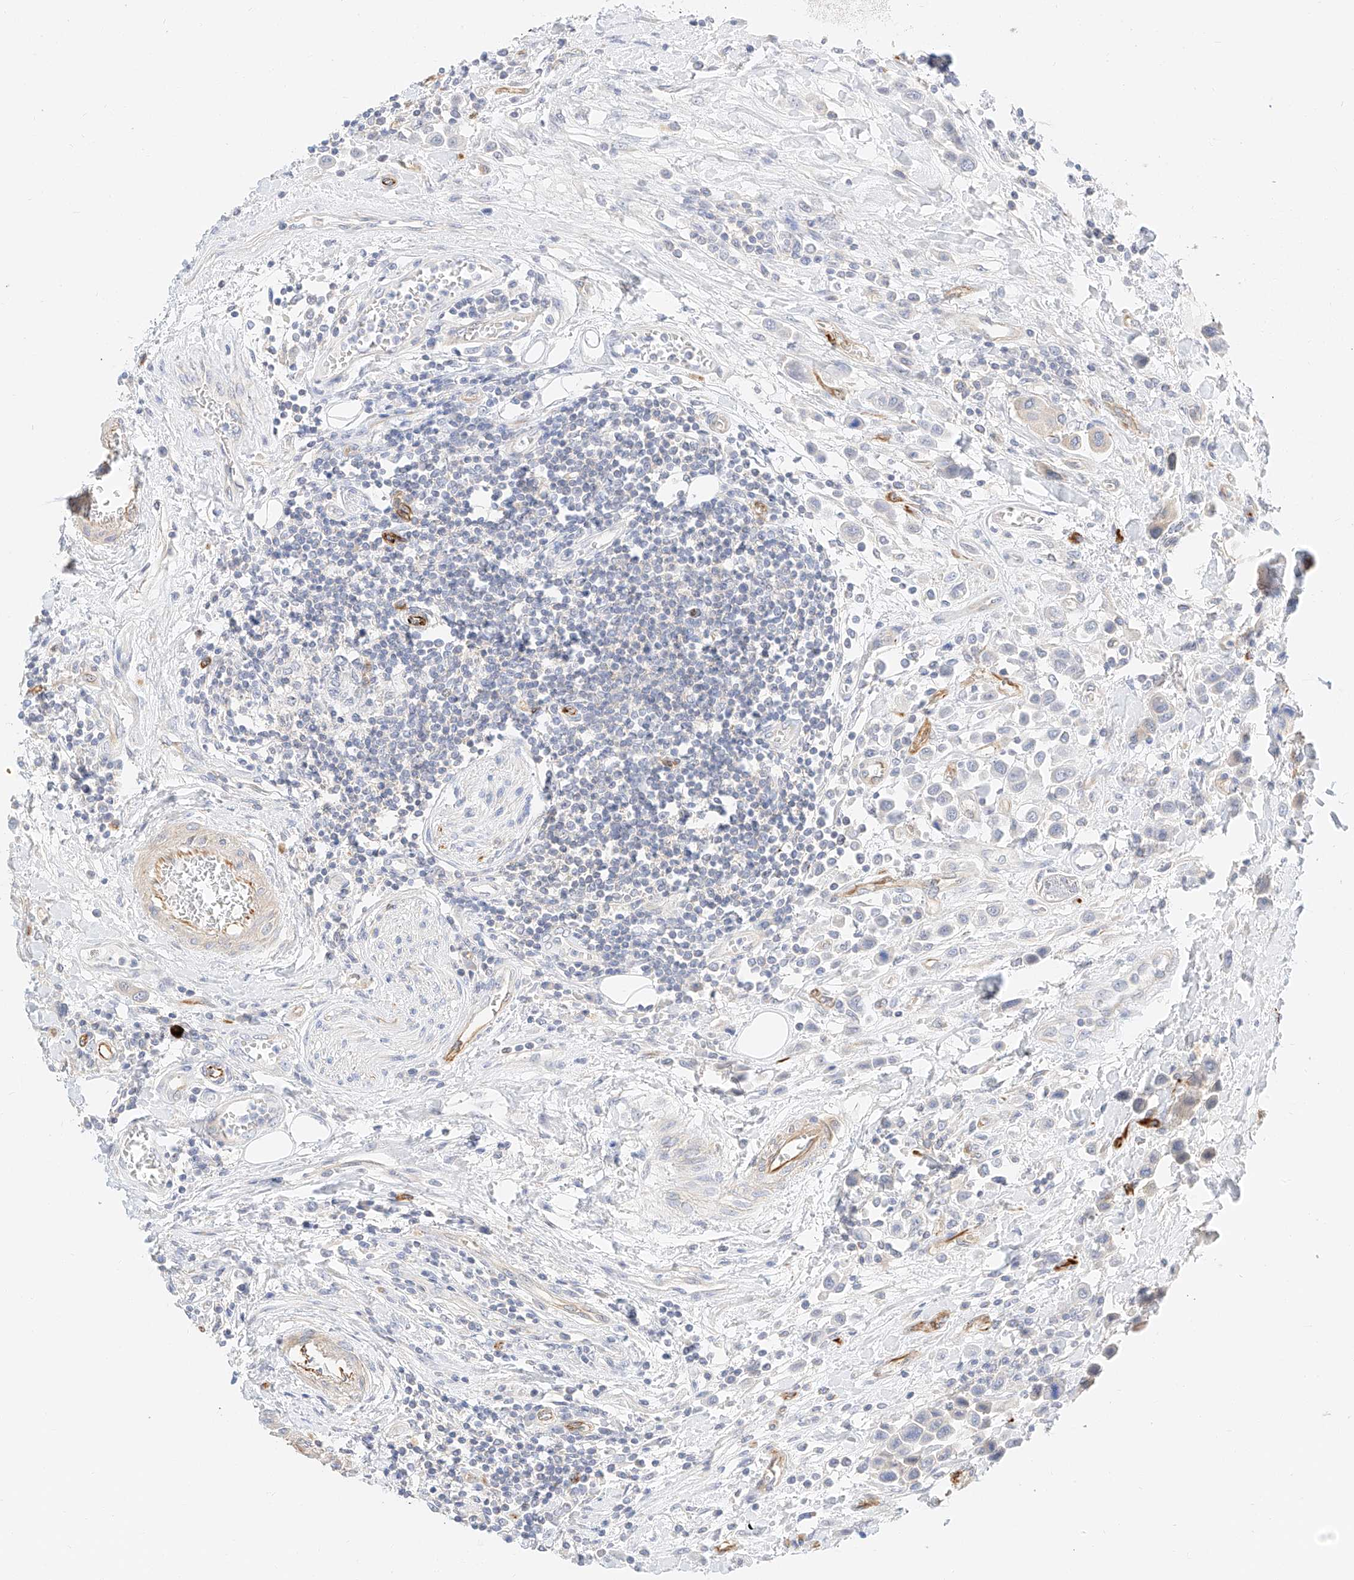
{"staining": {"intensity": "negative", "quantity": "none", "location": "none"}, "tissue": "urothelial cancer", "cell_type": "Tumor cells", "image_type": "cancer", "snomed": [{"axis": "morphology", "description": "Urothelial carcinoma, High grade"}, {"axis": "topography", "description": "Urinary bladder"}], "caption": "IHC of human urothelial cancer demonstrates no positivity in tumor cells.", "gene": "CDCP2", "patient": {"sex": "male", "age": 50}}